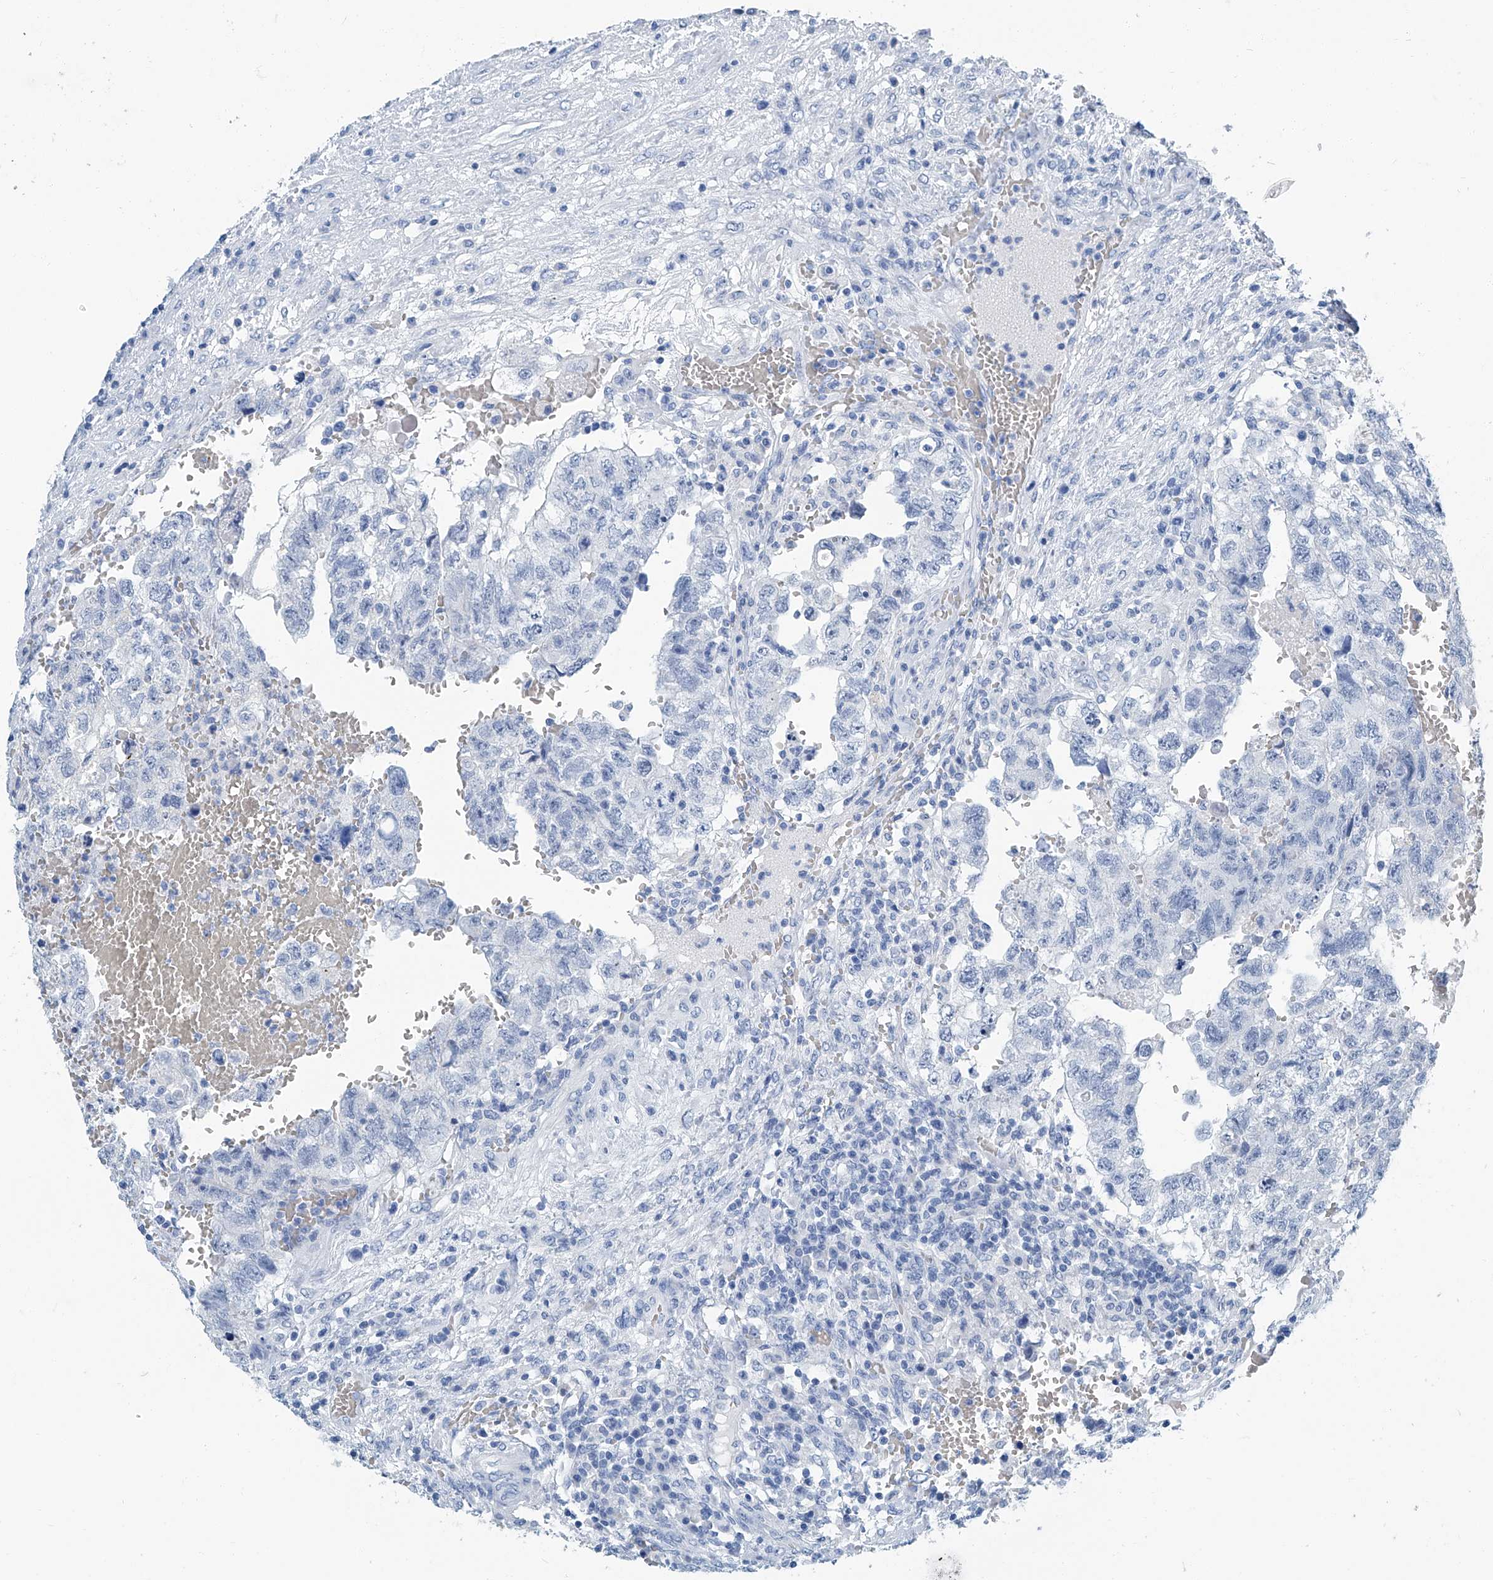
{"staining": {"intensity": "negative", "quantity": "none", "location": "none"}, "tissue": "testis cancer", "cell_type": "Tumor cells", "image_type": "cancer", "snomed": [{"axis": "morphology", "description": "Carcinoma, Embryonal, NOS"}, {"axis": "topography", "description": "Testis"}], "caption": "IHC of testis embryonal carcinoma exhibits no positivity in tumor cells.", "gene": "CYP2A7", "patient": {"sex": "male", "age": 36}}